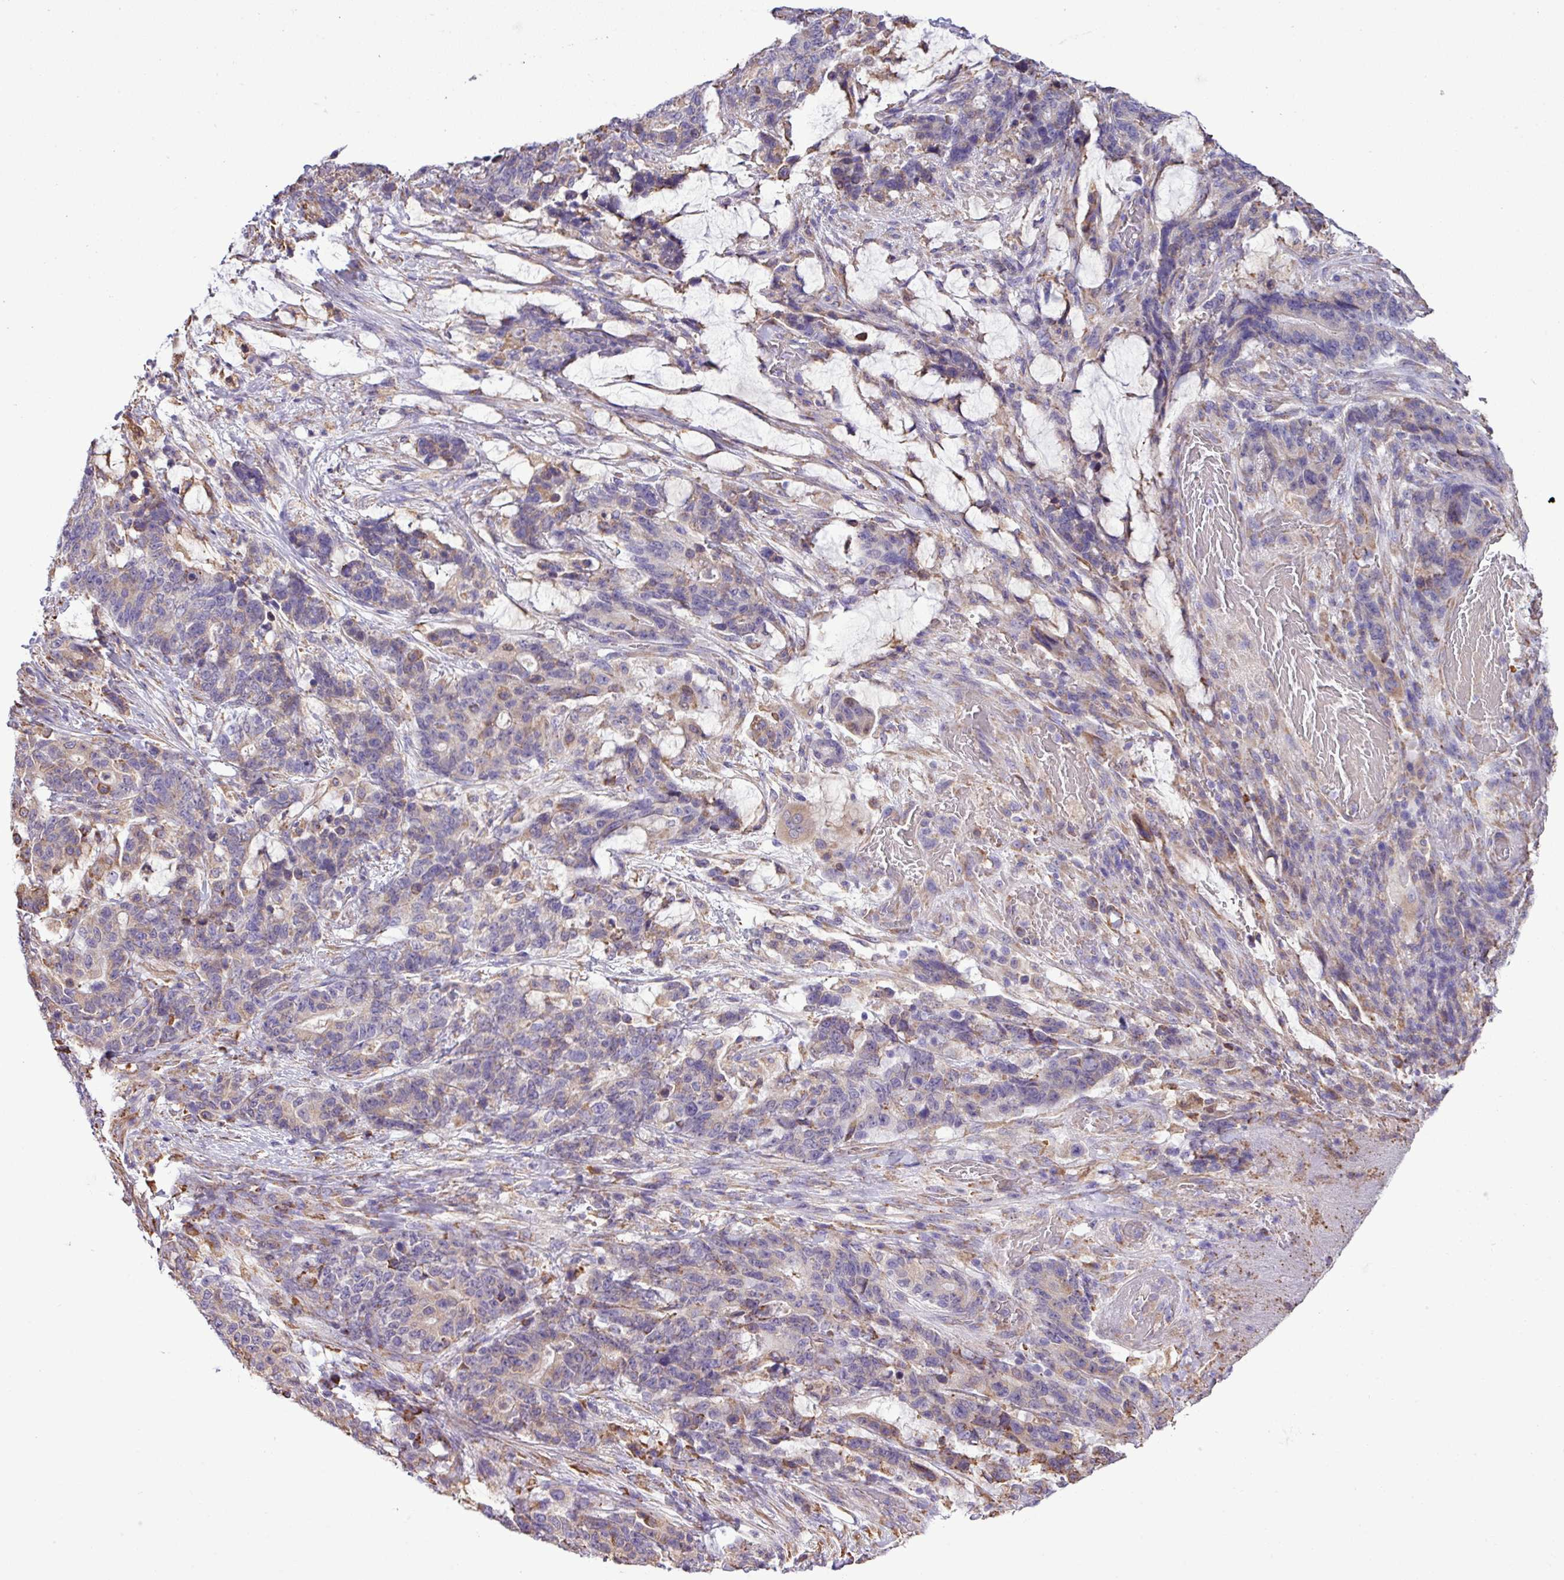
{"staining": {"intensity": "weak", "quantity": "<25%", "location": "cytoplasmic/membranous"}, "tissue": "stomach cancer", "cell_type": "Tumor cells", "image_type": "cancer", "snomed": [{"axis": "morphology", "description": "Normal tissue, NOS"}, {"axis": "morphology", "description": "Adenocarcinoma, NOS"}, {"axis": "topography", "description": "Stomach"}], "caption": "Histopathology image shows no significant protein positivity in tumor cells of stomach adenocarcinoma.", "gene": "ZSCAN5A", "patient": {"sex": "female", "age": 64}}